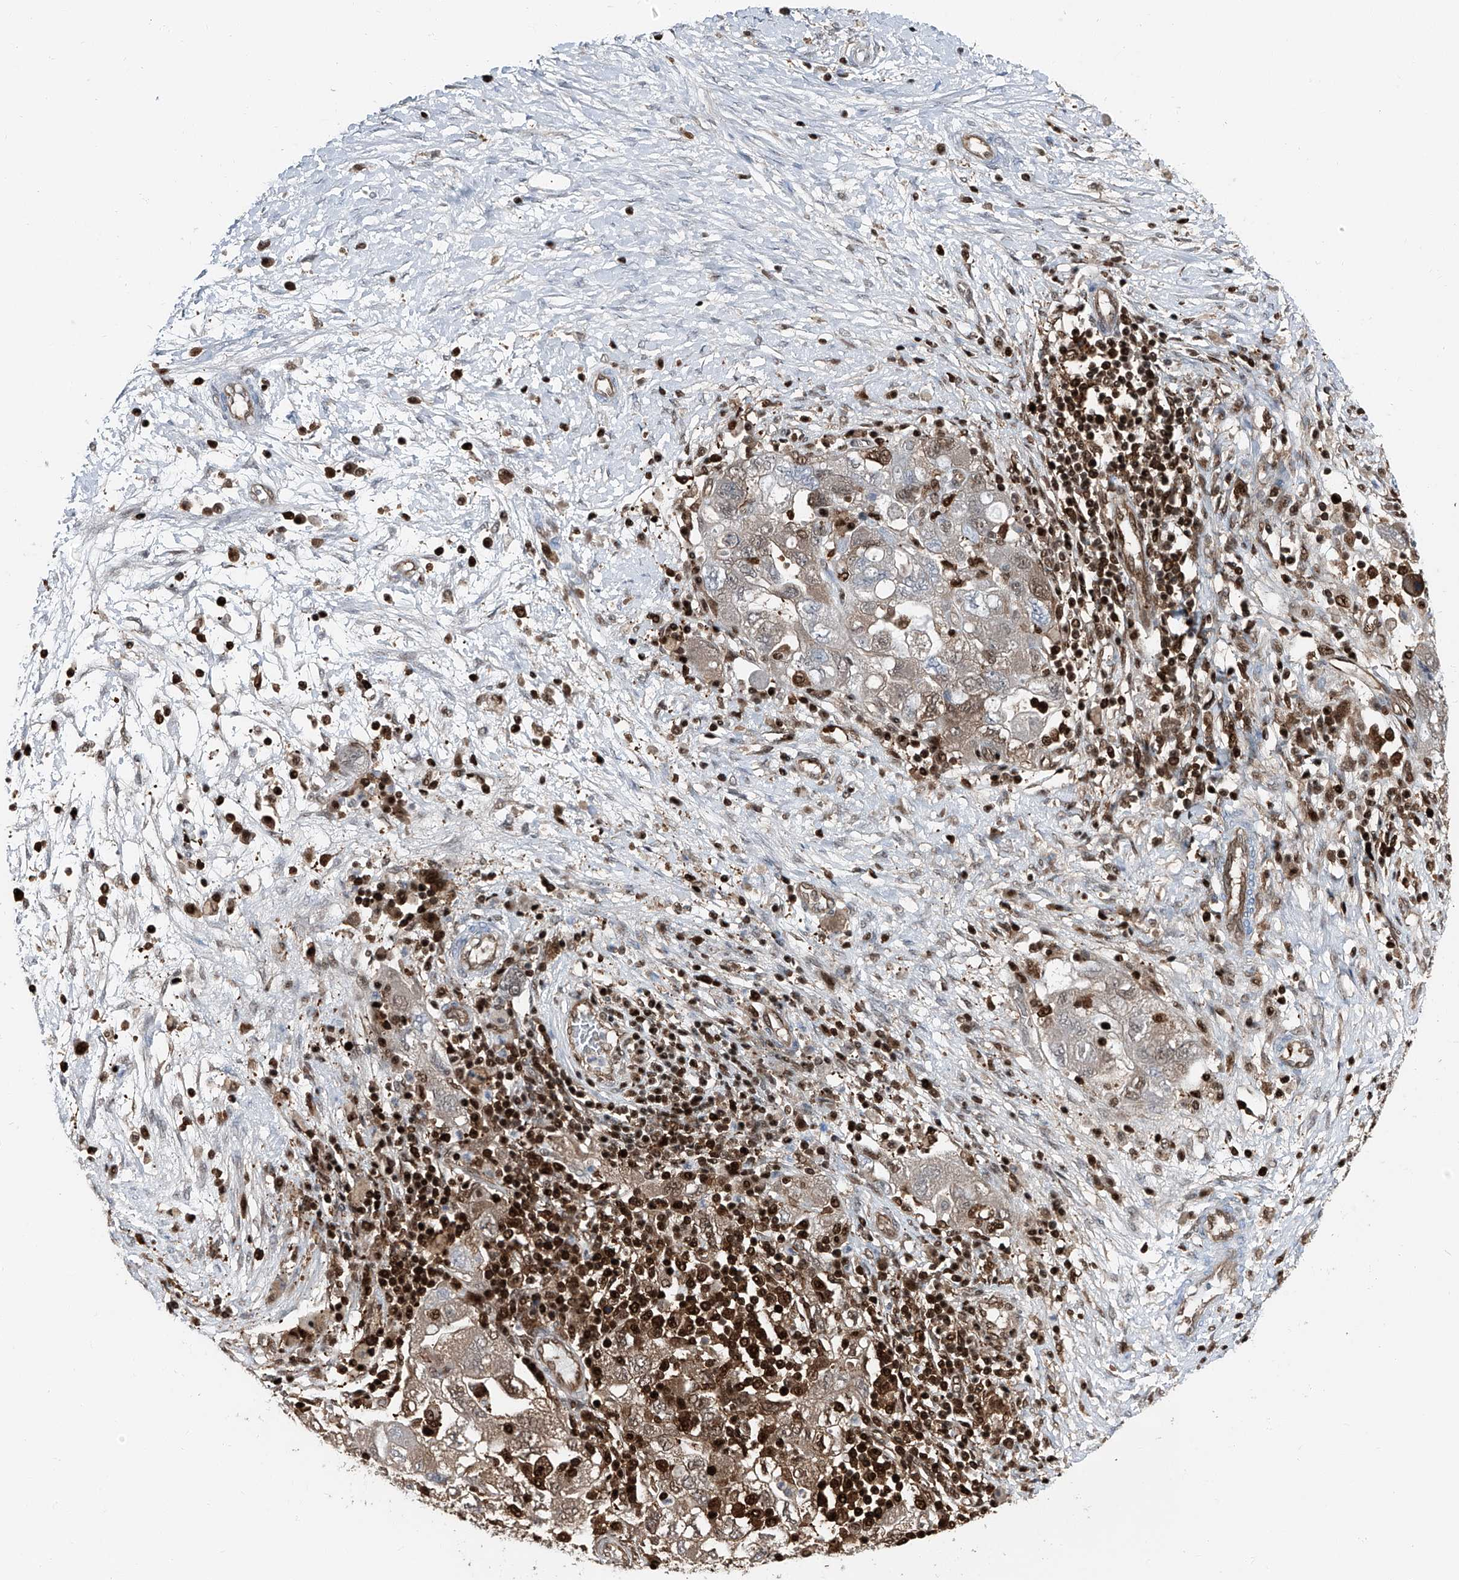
{"staining": {"intensity": "moderate", "quantity": "<25%", "location": "cytoplasmic/membranous,nuclear"}, "tissue": "ovarian cancer", "cell_type": "Tumor cells", "image_type": "cancer", "snomed": [{"axis": "morphology", "description": "Carcinoma, NOS"}, {"axis": "morphology", "description": "Cystadenocarcinoma, serous, NOS"}, {"axis": "topography", "description": "Ovary"}], "caption": "Ovarian cancer (serous cystadenocarcinoma) stained with a protein marker demonstrates moderate staining in tumor cells.", "gene": "PSMB10", "patient": {"sex": "female", "age": 69}}